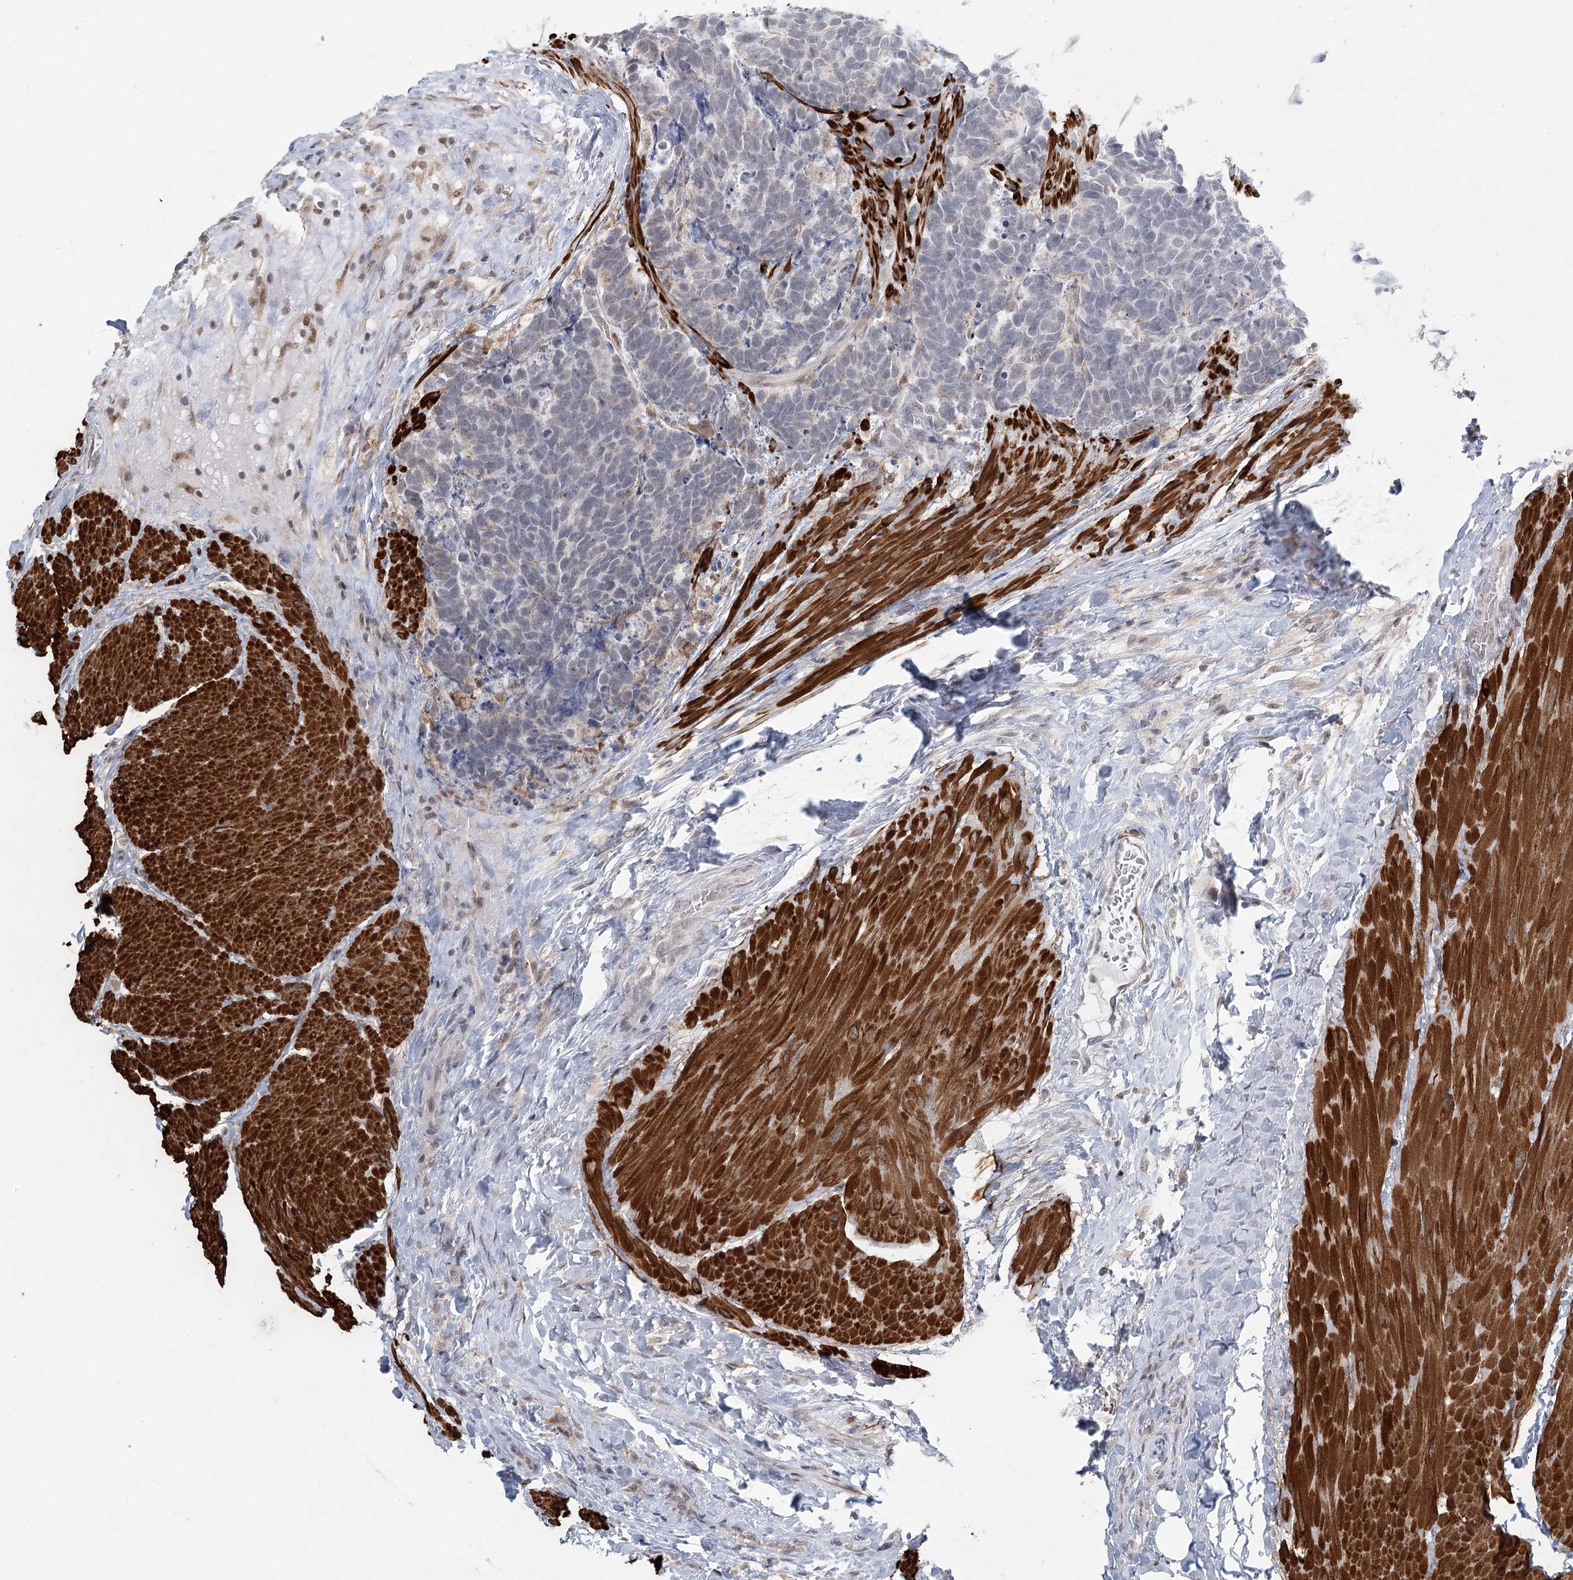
{"staining": {"intensity": "negative", "quantity": "none", "location": "none"}, "tissue": "carcinoid", "cell_type": "Tumor cells", "image_type": "cancer", "snomed": [{"axis": "morphology", "description": "Carcinoma, NOS"}, {"axis": "morphology", "description": "Carcinoid, malignant, NOS"}, {"axis": "topography", "description": "Urinary bladder"}], "caption": "This is an immunohistochemistry (IHC) micrograph of carcinoid. There is no positivity in tumor cells.", "gene": "TMEM70", "patient": {"sex": "male", "age": 57}}